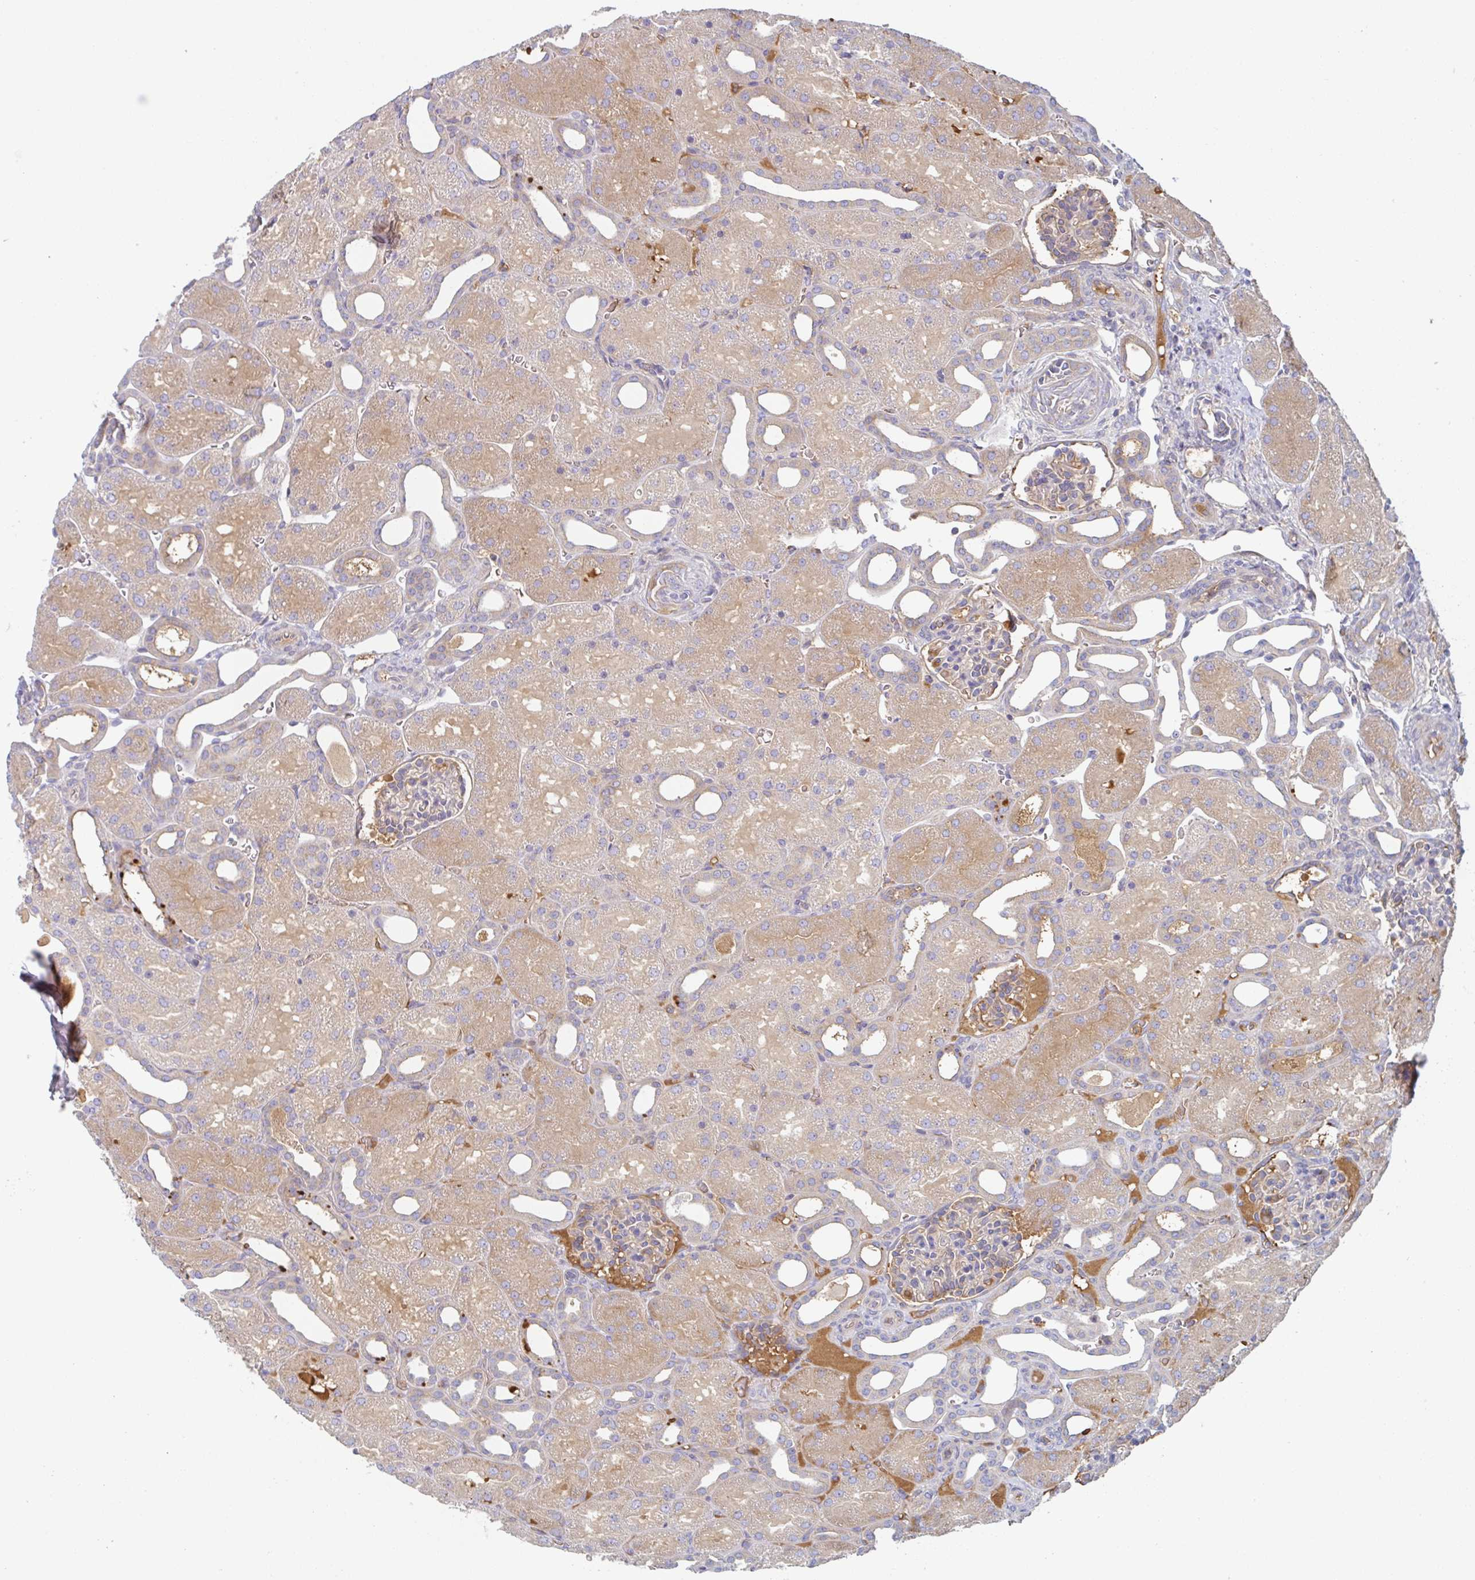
{"staining": {"intensity": "weak", "quantity": "<25%", "location": "cytoplasmic/membranous"}, "tissue": "kidney", "cell_type": "Cells in glomeruli", "image_type": "normal", "snomed": [{"axis": "morphology", "description": "Normal tissue, NOS"}, {"axis": "topography", "description": "Kidney"}], "caption": "IHC photomicrograph of benign kidney: kidney stained with DAB exhibits no significant protein expression in cells in glomeruli. The staining was performed using DAB (3,3'-diaminobenzidine) to visualize the protein expression in brown, while the nuclei were stained in blue with hematoxylin (Magnification: 20x).", "gene": "AMPD2", "patient": {"sex": "male", "age": 2}}